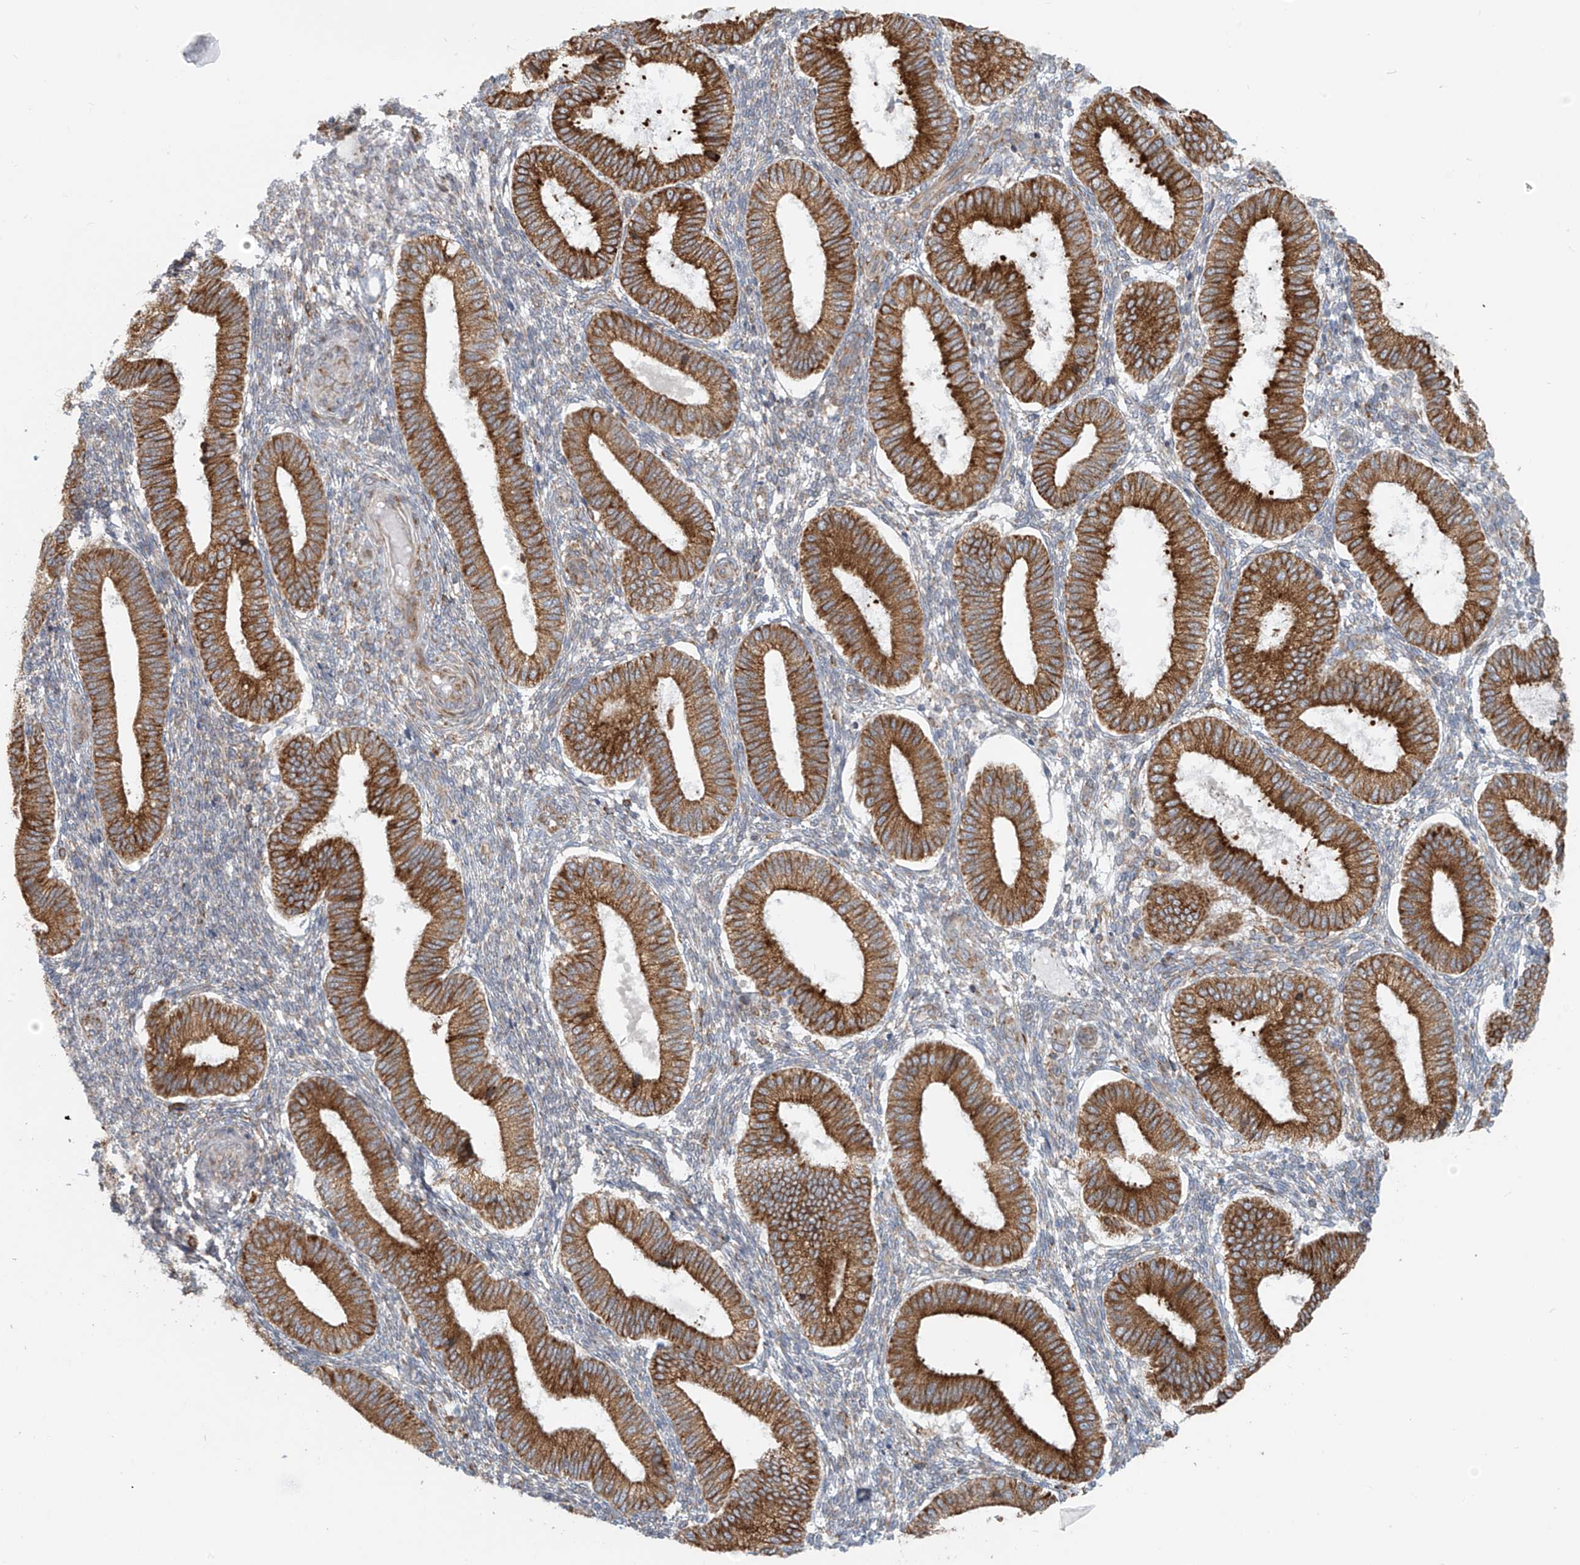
{"staining": {"intensity": "moderate", "quantity": "25%-75%", "location": "cytoplasmic/membranous"}, "tissue": "endometrium", "cell_type": "Cells in endometrial stroma", "image_type": "normal", "snomed": [{"axis": "morphology", "description": "Normal tissue, NOS"}, {"axis": "topography", "description": "Endometrium"}], "caption": "A histopathology image of endometrium stained for a protein exhibits moderate cytoplasmic/membranous brown staining in cells in endometrial stroma. The staining is performed using DAB brown chromogen to label protein expression. The nuclei are counter-stained blue using hematoxylin.", "gene": "KATNIP", "patient": {"sex": "female", "age": 39}}